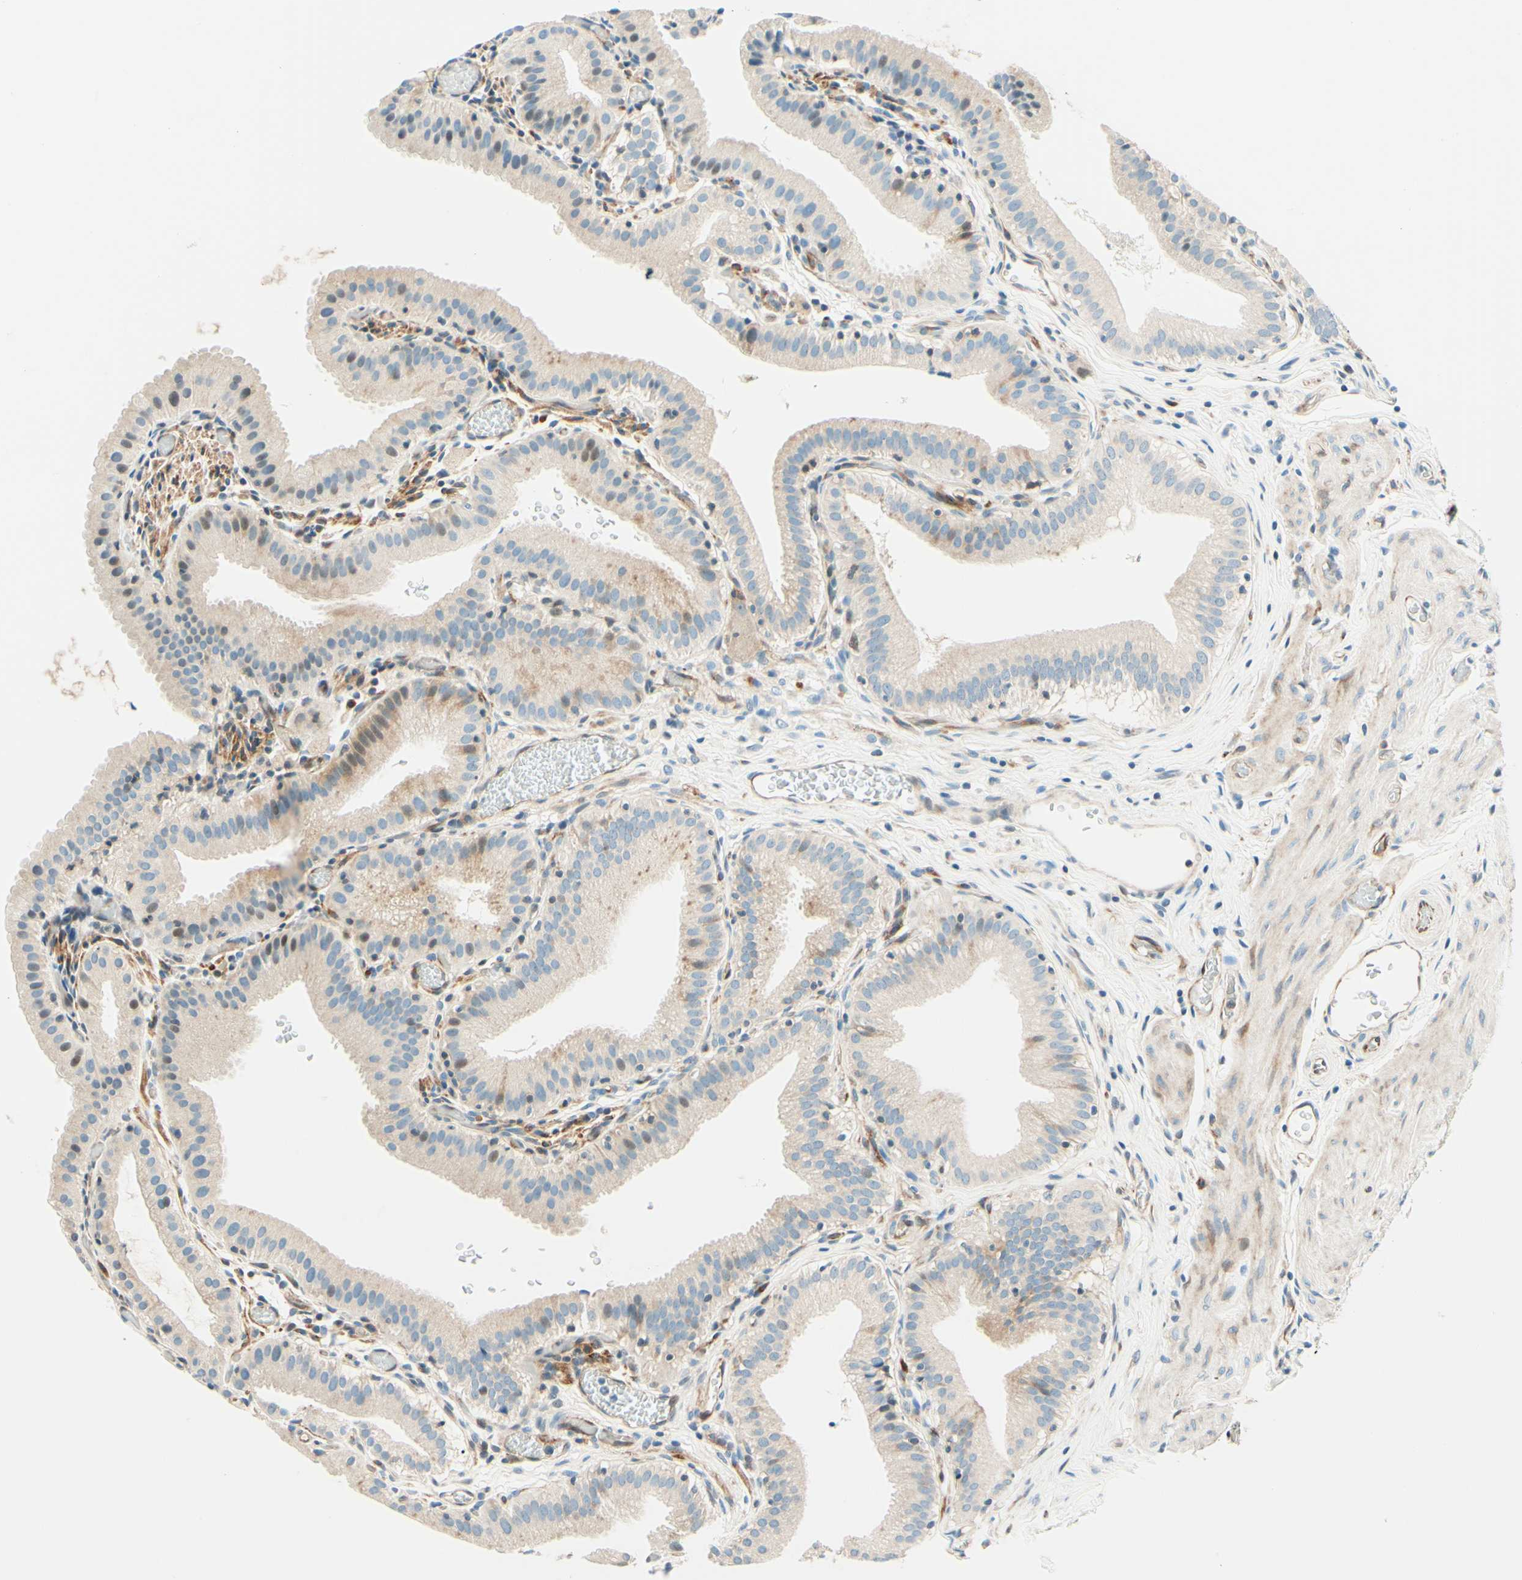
{"staining": {"intensity": "weak", "quantity": "<25%", "location": "cytoplasmic/membranous"}, "tissue": "gallbladder", "cell_type": "Glandular cells", "image_type": "normal", "snomed": [{"axis": "morphology", "description": "Normal tissue, NOS"}, {"axis": "topography", "description": "Gallbladder"}], "caption": "Immunohistochemistry image of unremarkable gallbladder: gallbladder stained with DAB displays no significant protein positivity in glandular cells. (Brightfield microscopy of DAB (3,3'-diaminobenzidine) immunohistochemistry (IHC) at high magnification).", "gene": "TAOK2", "patient": {"sex": "male", "age": 54}}